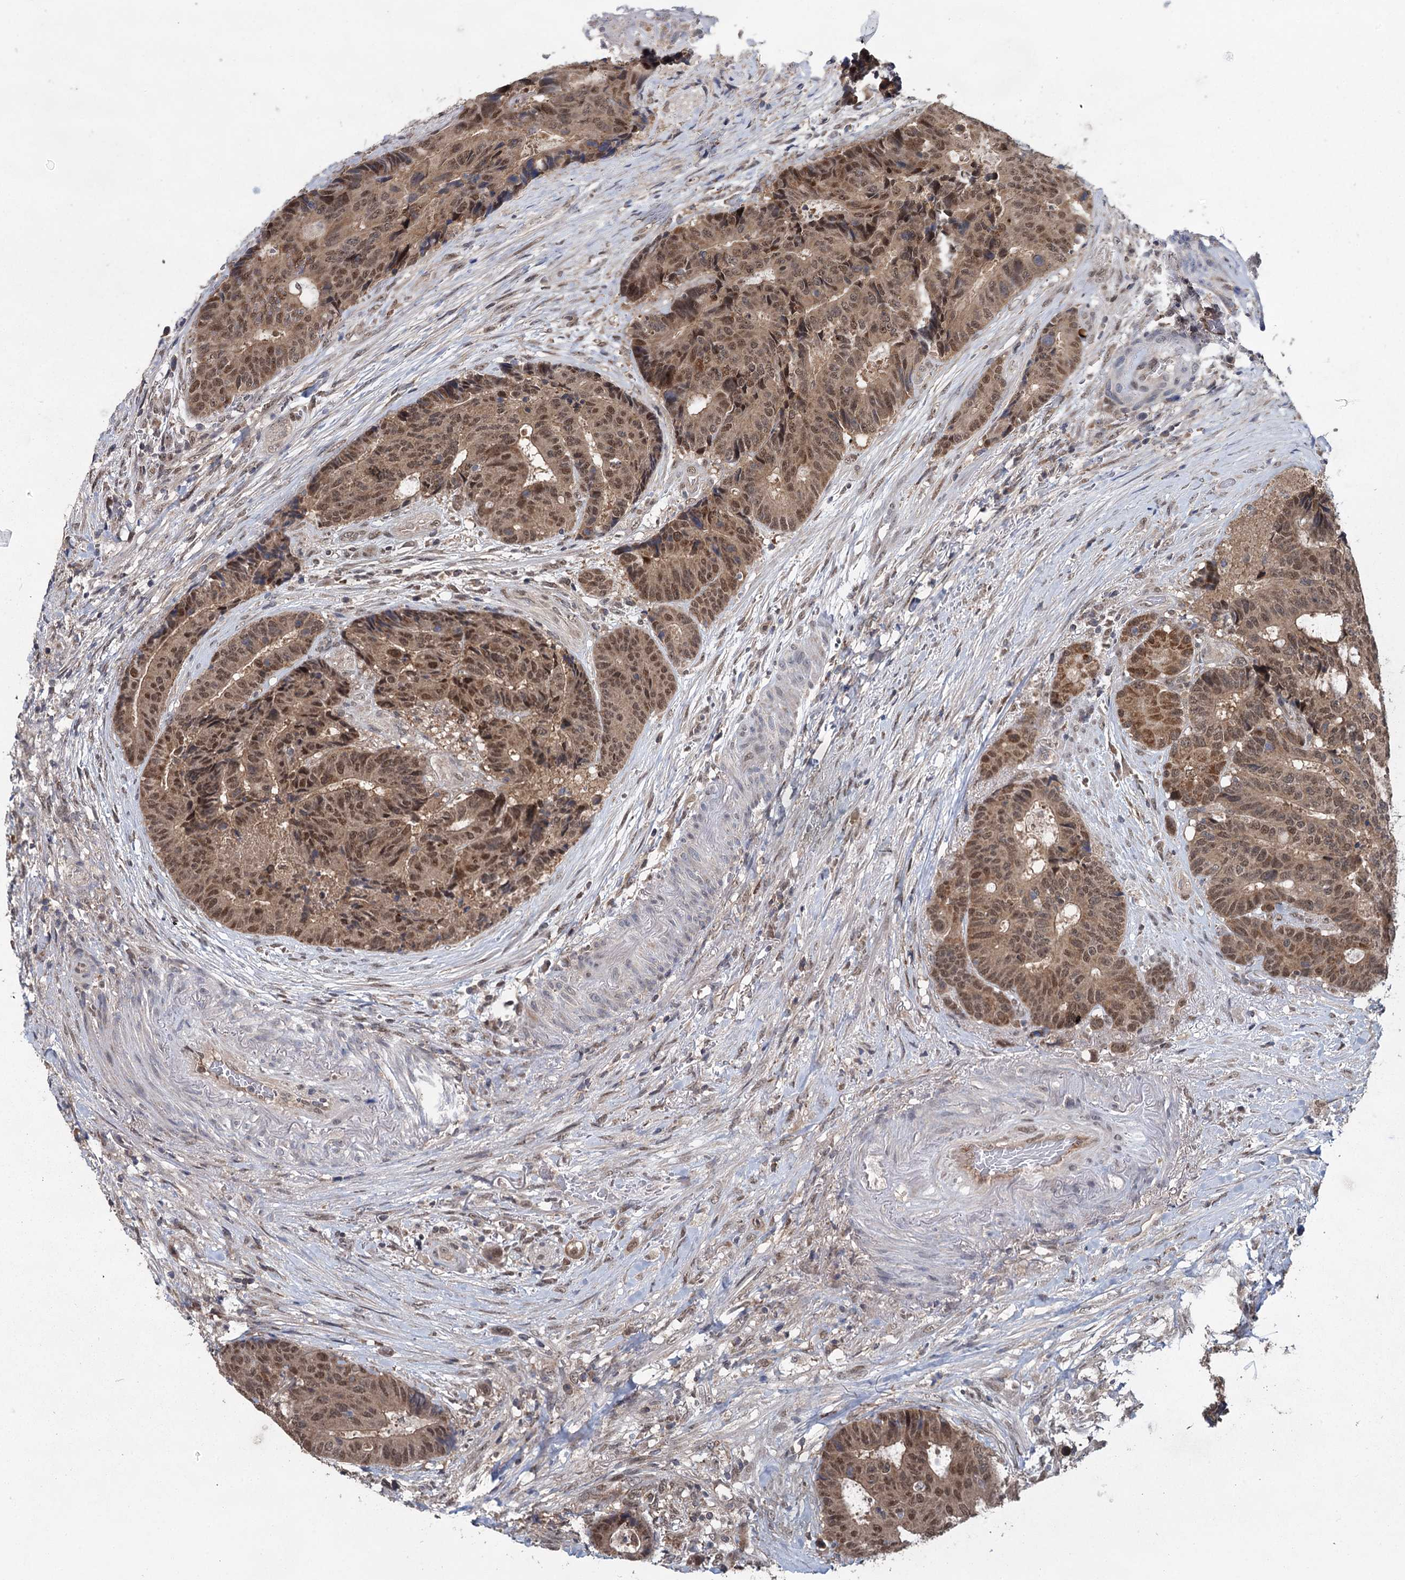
{"staining": {"intensity": "moderate", "quantity": ">75%", "location": "nuclear"}, "tissue": "colorectal cancer", "cell_type": "Tumor cells", "image_type": "cancer", "snomed": [{"axis": "morphology", "description": "Adenocarcinoma, NOS"}, {"axis": "topography", "description": "Rectum"}], "caption": "Immunohistochemical staining of human colorectal adenocarcinoma displays moderate nuclear protein staining in about >75% of tumor cells.", "gene": "MYG1", "patient": {"sex": "male", "age": 69}}